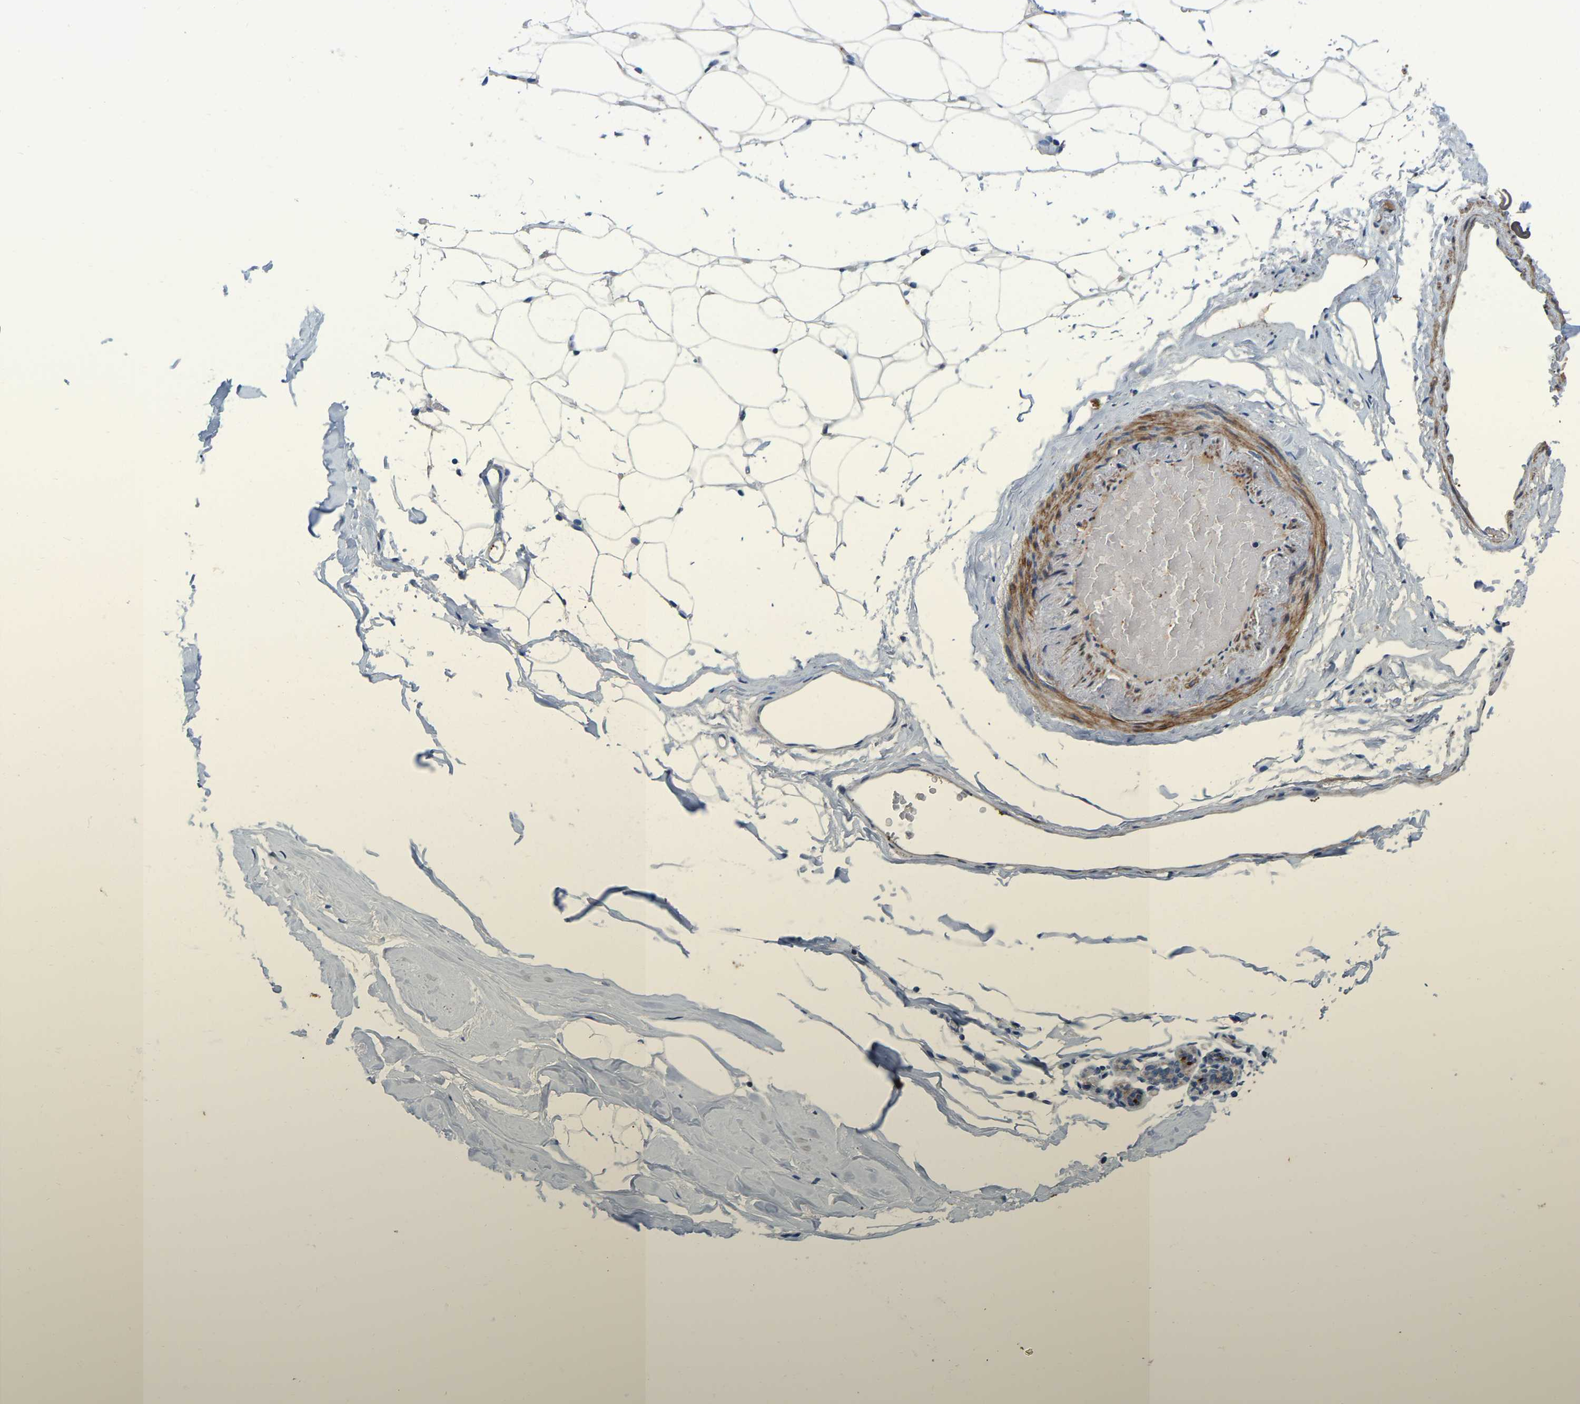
{"staining": {"intensity": "negative", "quantity": "none", "location": "none"}, "tissue": "adipose tissue", "cell_type": "Adipocytes", "image_type": "normal", "snomed": [{"axis": "morphology", "description": "Normal tissue, NOS"}, {"axis": "topography", "description": "Breast"}, {"axis": "topography", "description": "Soft tissue"}], "caption": "Immunohistochemistry photomicrograph of unremarkable adipose tissue: human adipose tissue stained with DAB (3,3'-diaminobenzidine) exhibits no significant protein positivity in adipocytes. (Stains: DAB immunohistochemistry (IHC) with hematoxylin counter stain, Microscopy: brightfield microscopy at high magnification).", "gene": "RAB27B", "patient": {"sex": "female", "age": 75}}